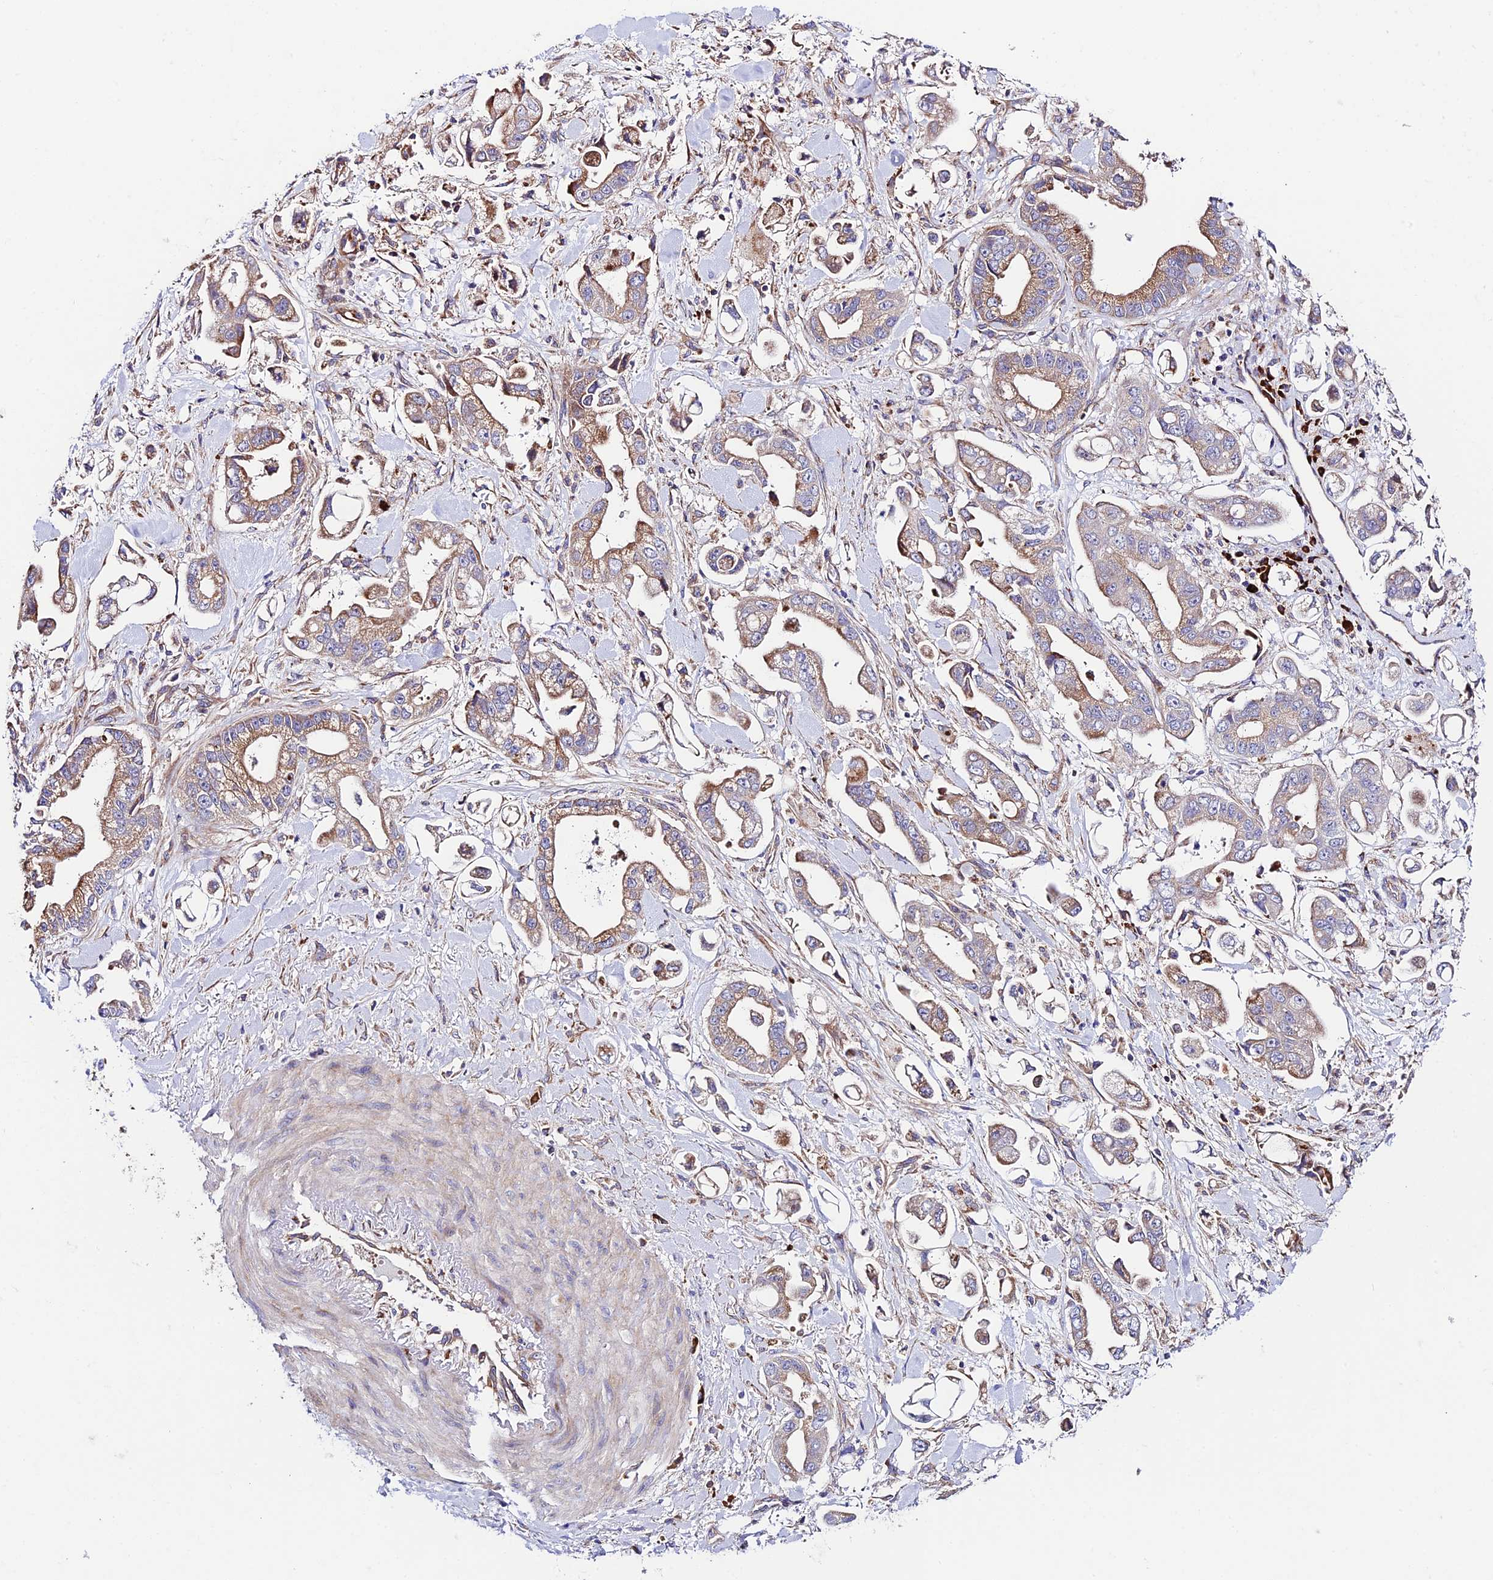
{"staining": {"intensity": "moderate", "quantity": "25%-75%", "location": "cytoplasmic/membranous"}, "tissue": "stomach cancer", "cell_type": "Tumor cells", "image_type": "cancer", "snomed": [{"axis": "morphology", "description": "Adenocarcinoma, NOS"}, {"axis": "topography", "description": "Stomach"}], "caption": "The histopathology image reveals staining of stomach cancer (adenocarcinoma), revealing moderate cytoplasmic/membranous protein staining (brown color) within tumor cells. (DAB IHC with brightfield microscopy, high magnification).", "gene": "VPS13C", "patient": {"sex": "male", "age": 62}}